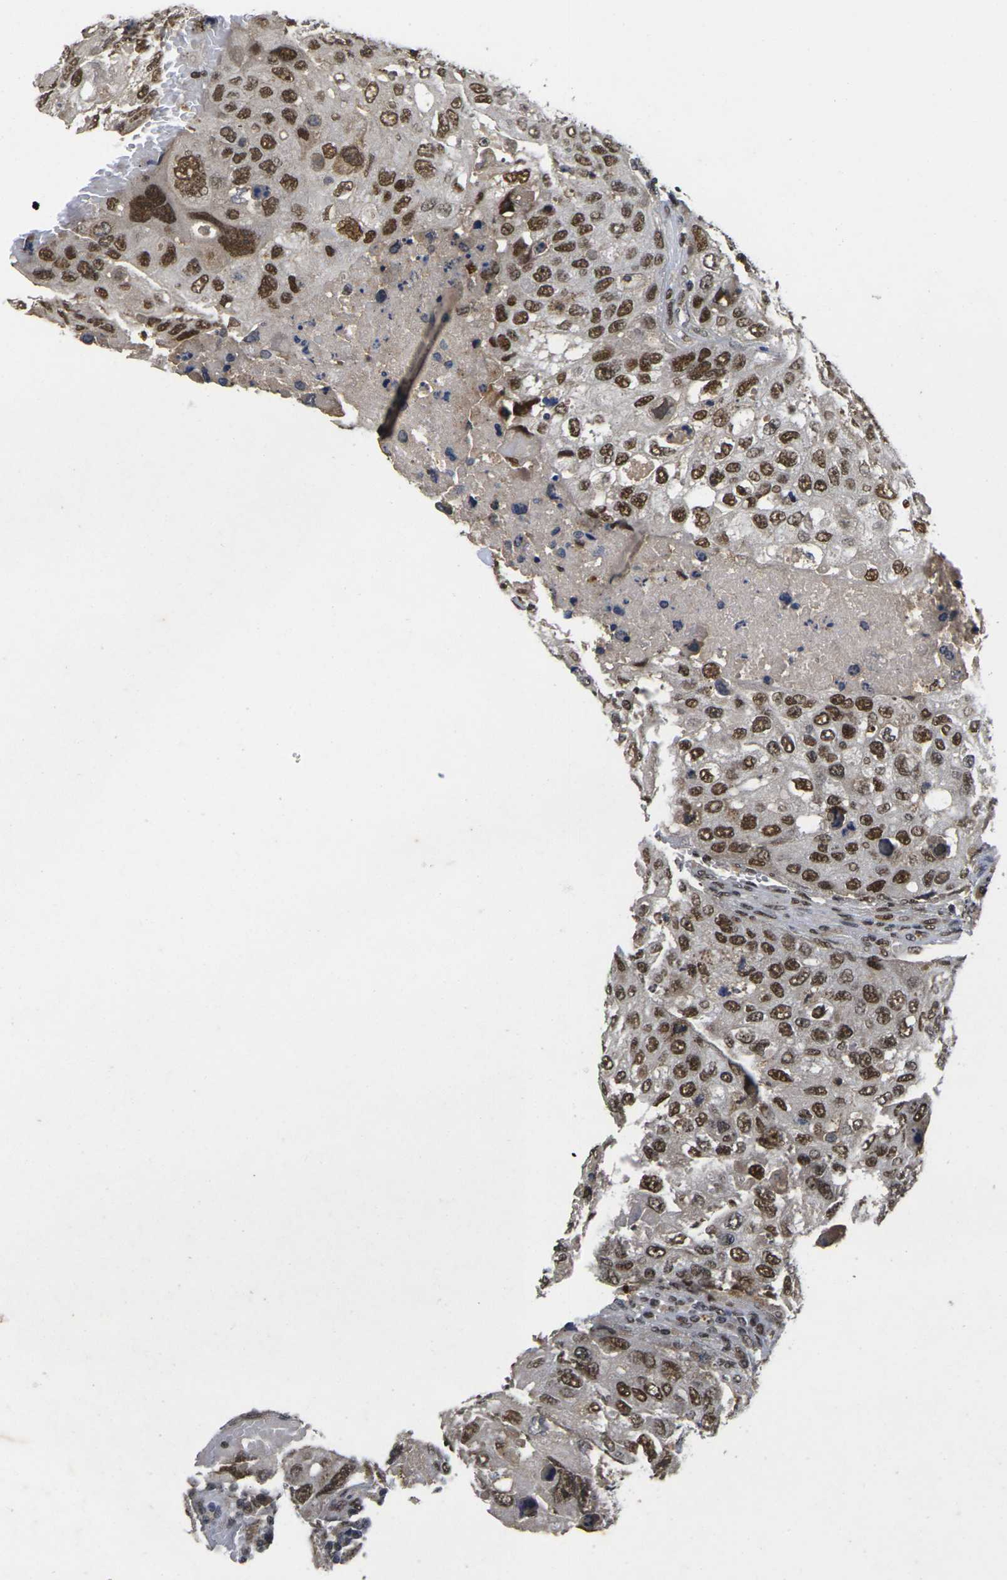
{"staining": {"intensity": "strong", "quantity": "25%-75%", "location": "nuclear"}, "tissue": "urothelial cancer", "cell_type": "Tumor cells", "image_type": "cancer", "snomed": [{"axis": "morphology", "description": "Urothelial carcinoma, High grade"}, {"axis": "topography", "description": "Lymph node"}, {"axis": "topography", "description": "Urinary bladder"}], "caption": "The image exhibits staining of urothelial cancer, revealing strong nuclear protein positivity (brown color) within tumor cells.", "gene": "GTF2E1", "patient": {"sex": "male", "age": 51}}